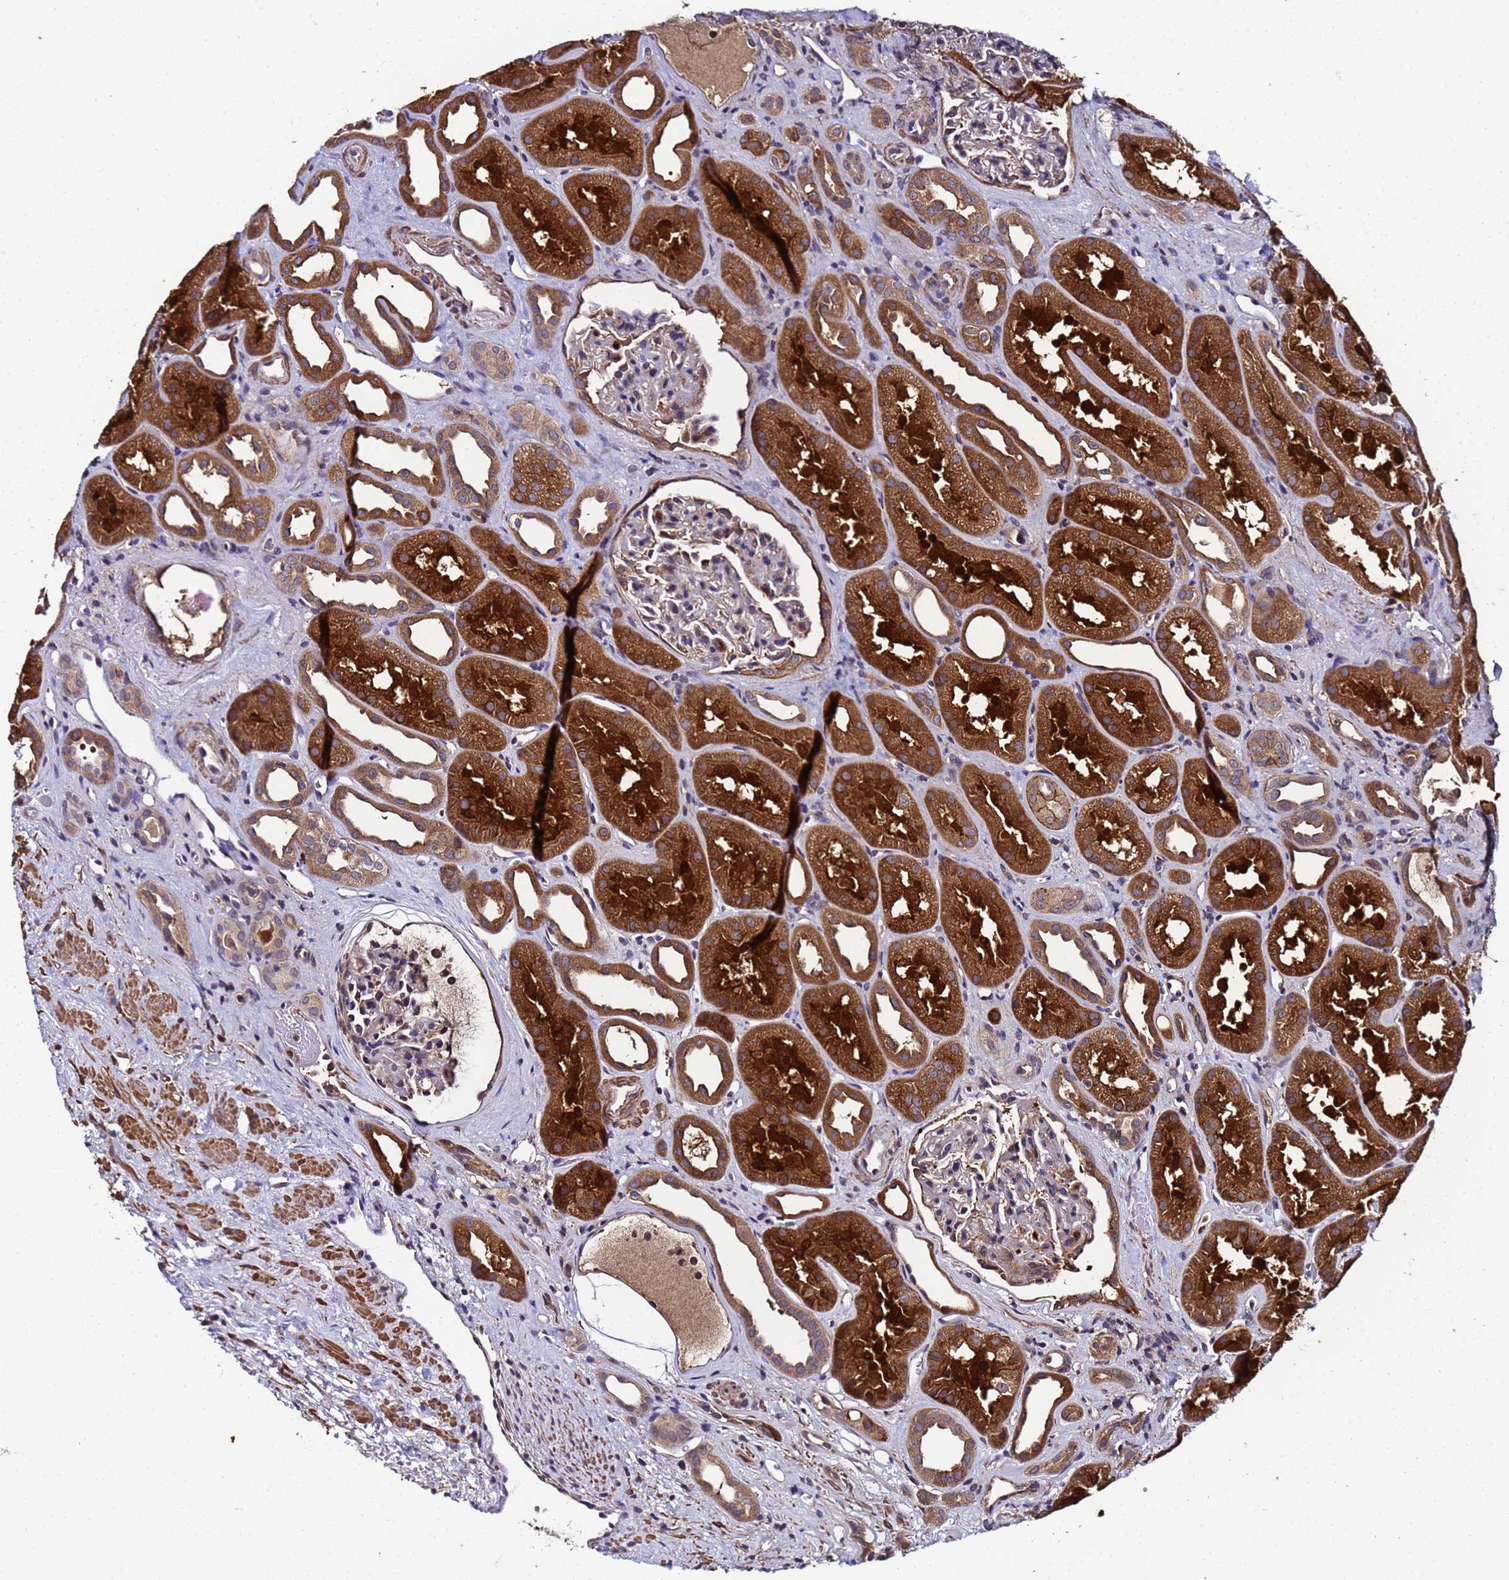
{"staining": {"intensity": "moderate", "quantity": "<25%", "location": "cytoplasmic/membranous"}, "tissue": "kidney", "cell_type": "Cells in glomeruli", "image_type": "normal", "snomed": [{"axis": "morphology", "description": "Normal tissue, NOS"}, {"axis": "topography", "description": "Kidney"}], "caption": "Immunohistochemistry of benign human kidney reveals low levels of moderate cytoplasmic/membranous expression in about <25% of cells in glomeruli. The protein of interest is stained brown, and the nuclei are stained in blue (DAB (3,3'-diaminobenzidine) IHC with brightfield microscopy, high magnification).", "gene": "GSTCD", "patient": {"sex": "male", "age": 61}}